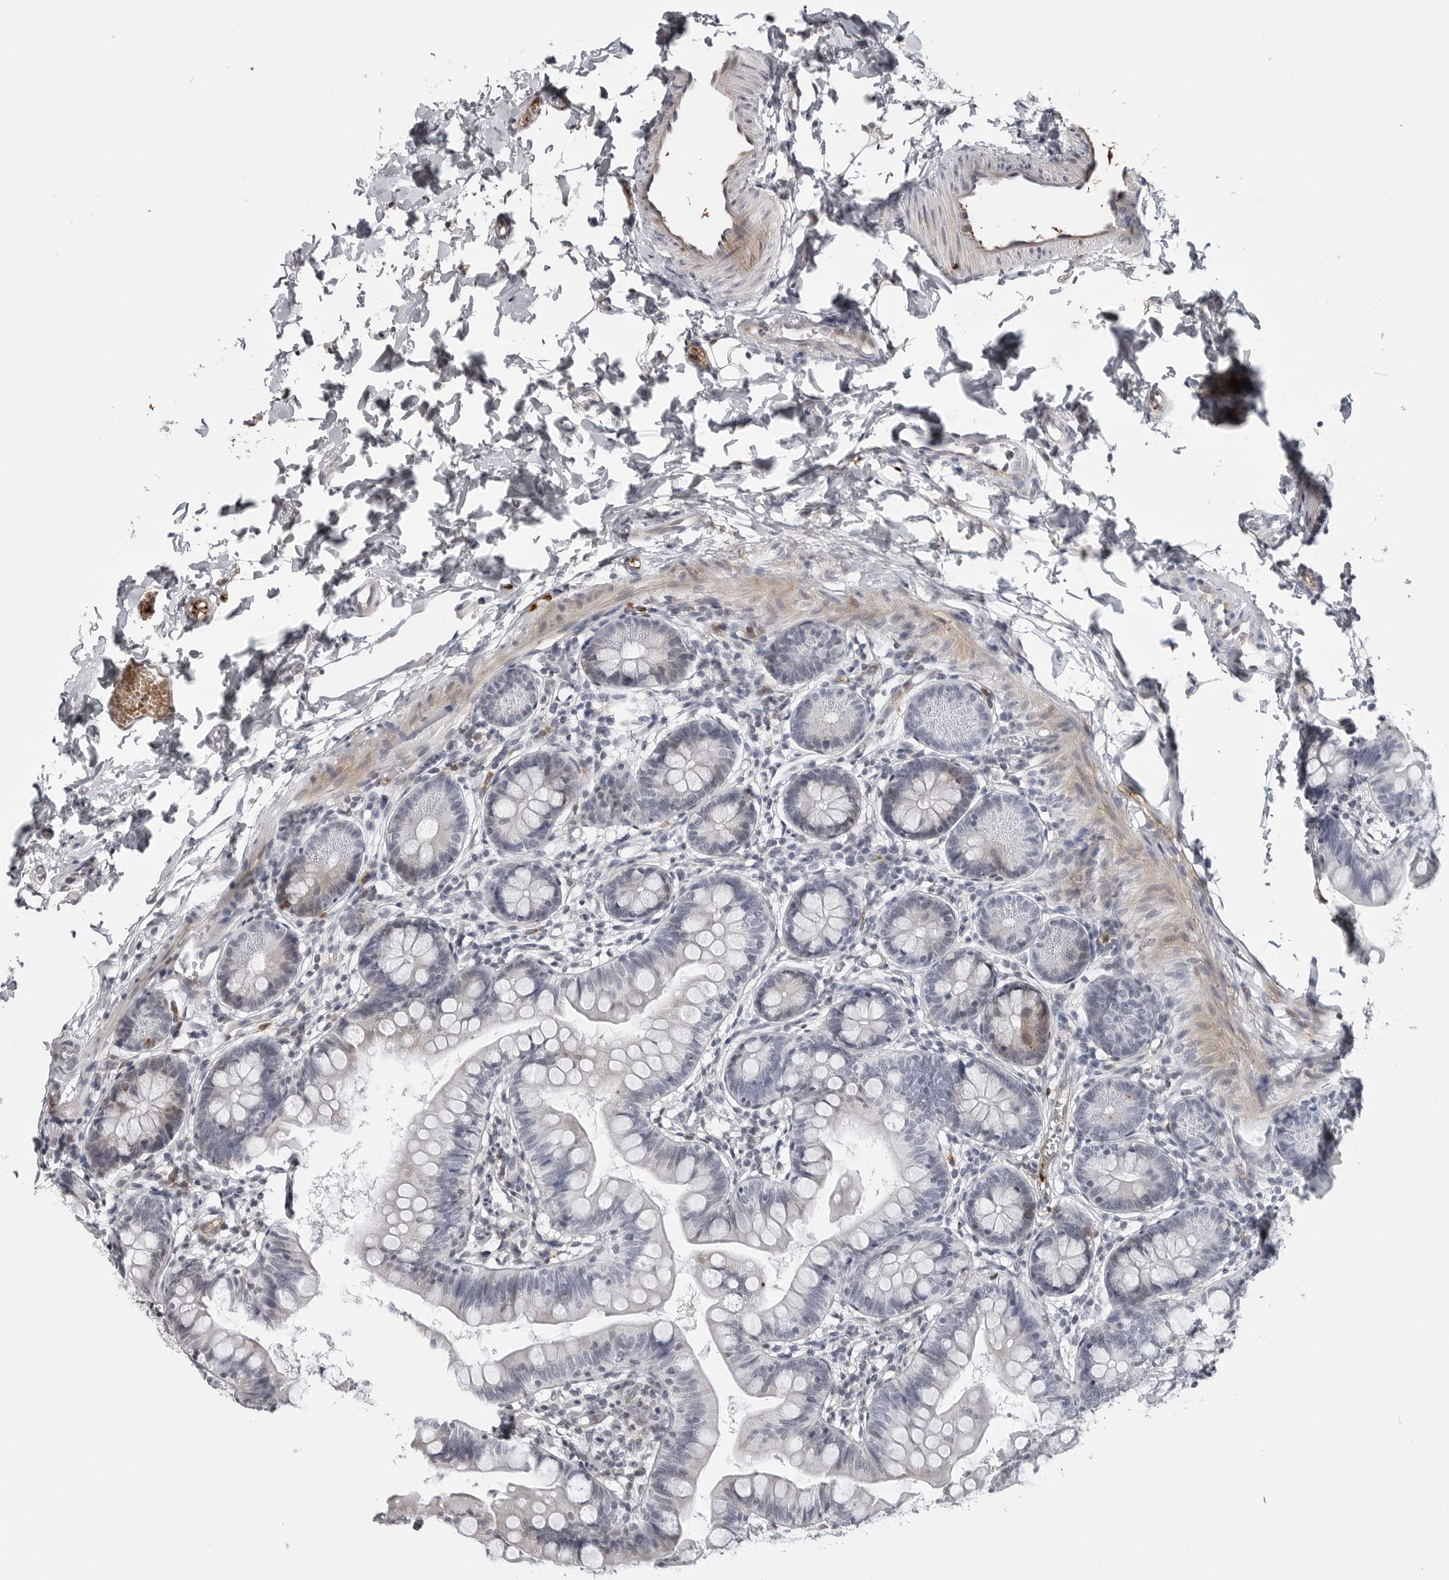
{"staining": {"intensity": "negative", "quantity": "none", "location": "none"}, "tissue": "small intestine", "cell_type": "Glandular cells", "image_type": "normal", "snomed": [{"axis": "morphology", "description": "Normal tissue, NOS"}, {"axis": "topography", "description": "Small intestine"}], "caption": "This is an immunohistochemistry (IHC) image of unremarkable small intestine. There is no expression in glandular cells.", "gene": "CXCR5", "patient": {"sex": "male", "age": 7}}